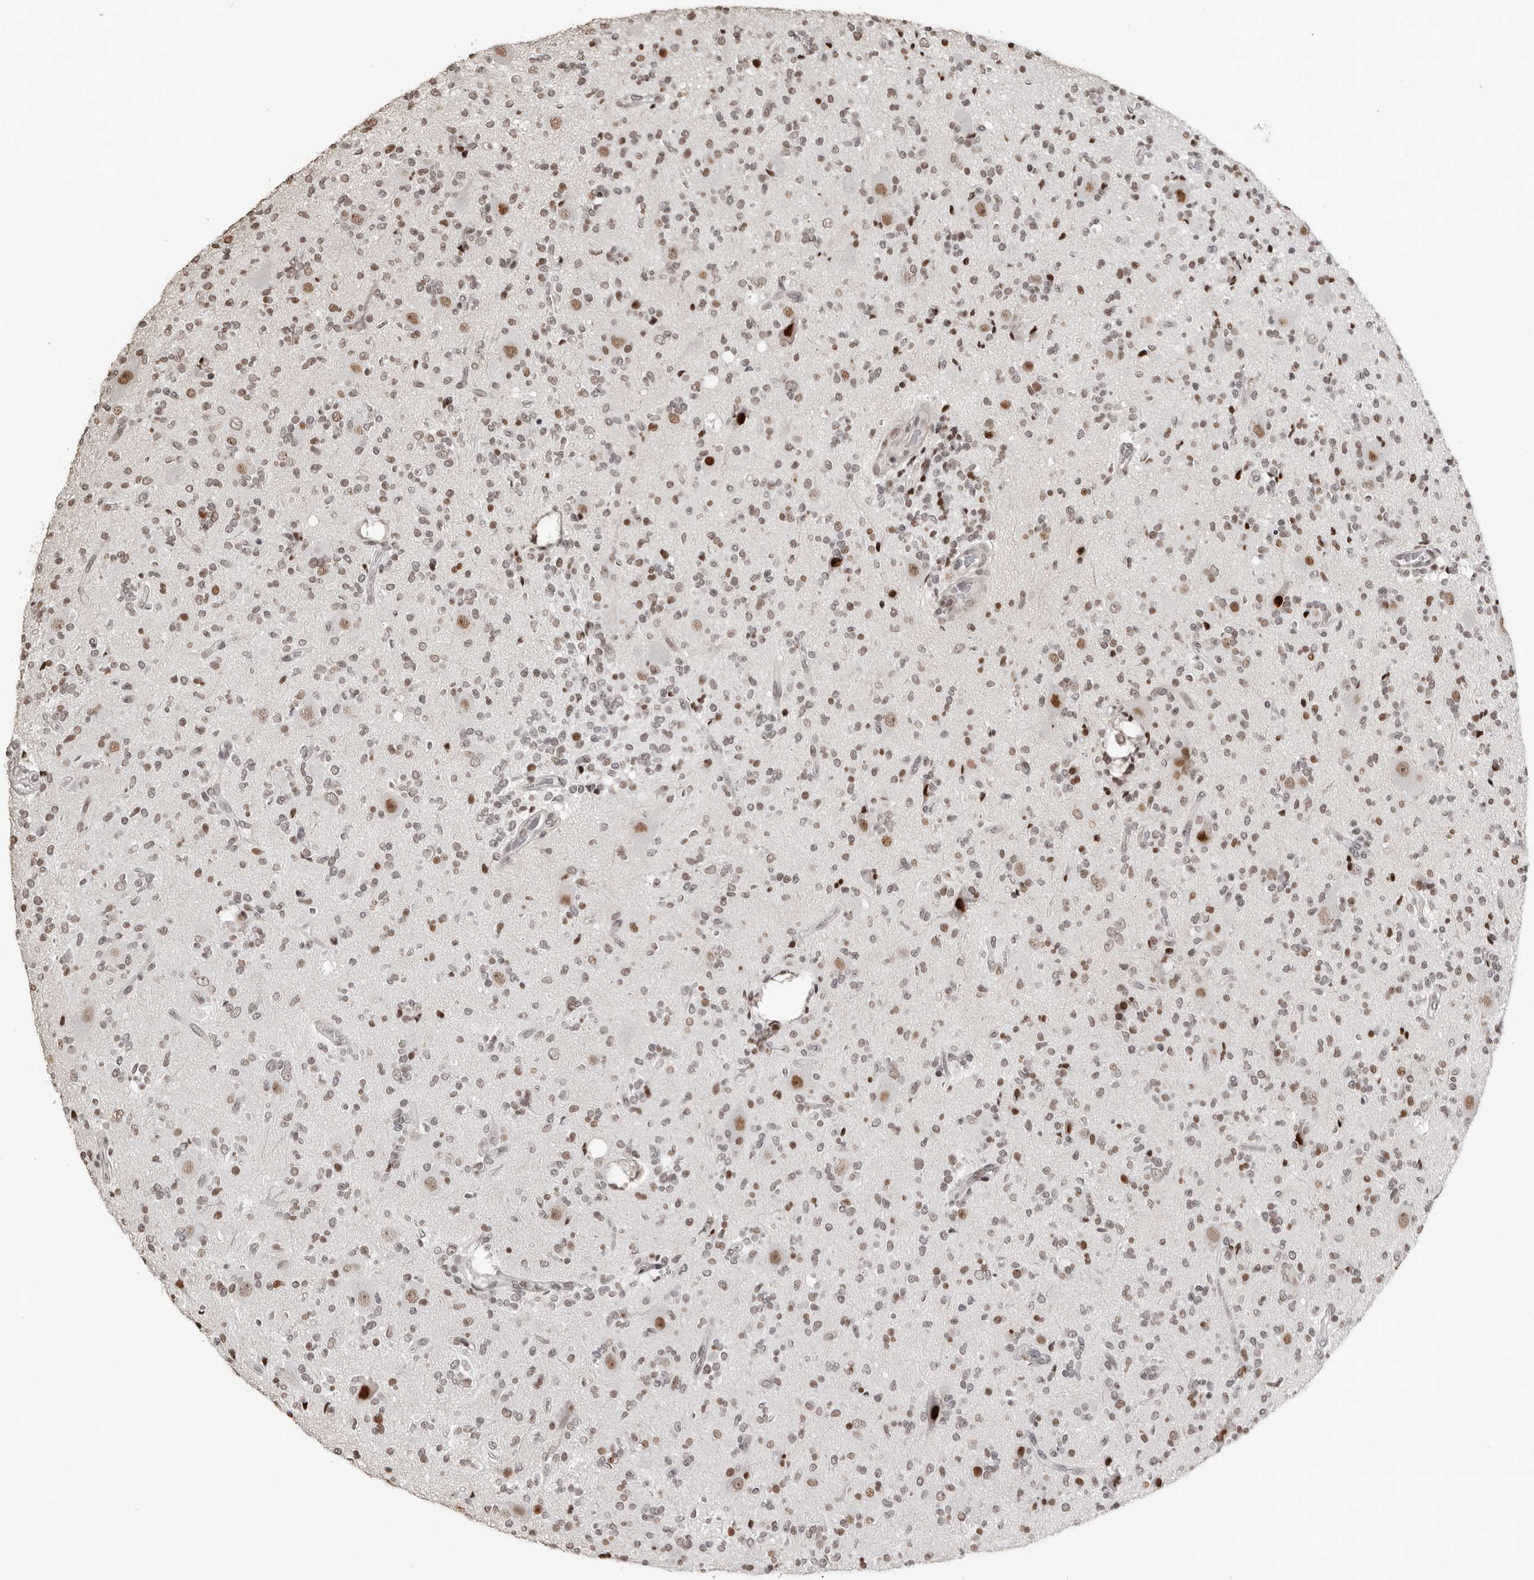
{"staining": {"intensity": "weak", "quantity": "25%-75%", "location": "nuclear"}, "tissue": "glioma", "cell_type": "Tumor cells", "image_type": "cancer", "snomed": [{"axis": "morphology", "description": "Glioma, malignant, High grade"}, {"axis": "topography", "description": "Brain"}], "caption": "Human glioma stained for a protein (brown) reveals weak nuclear positive expression in approximately 25%-75% of tumor cells.", "gene": "ORC1", "patient": {"sex": "male", "age": 34}}